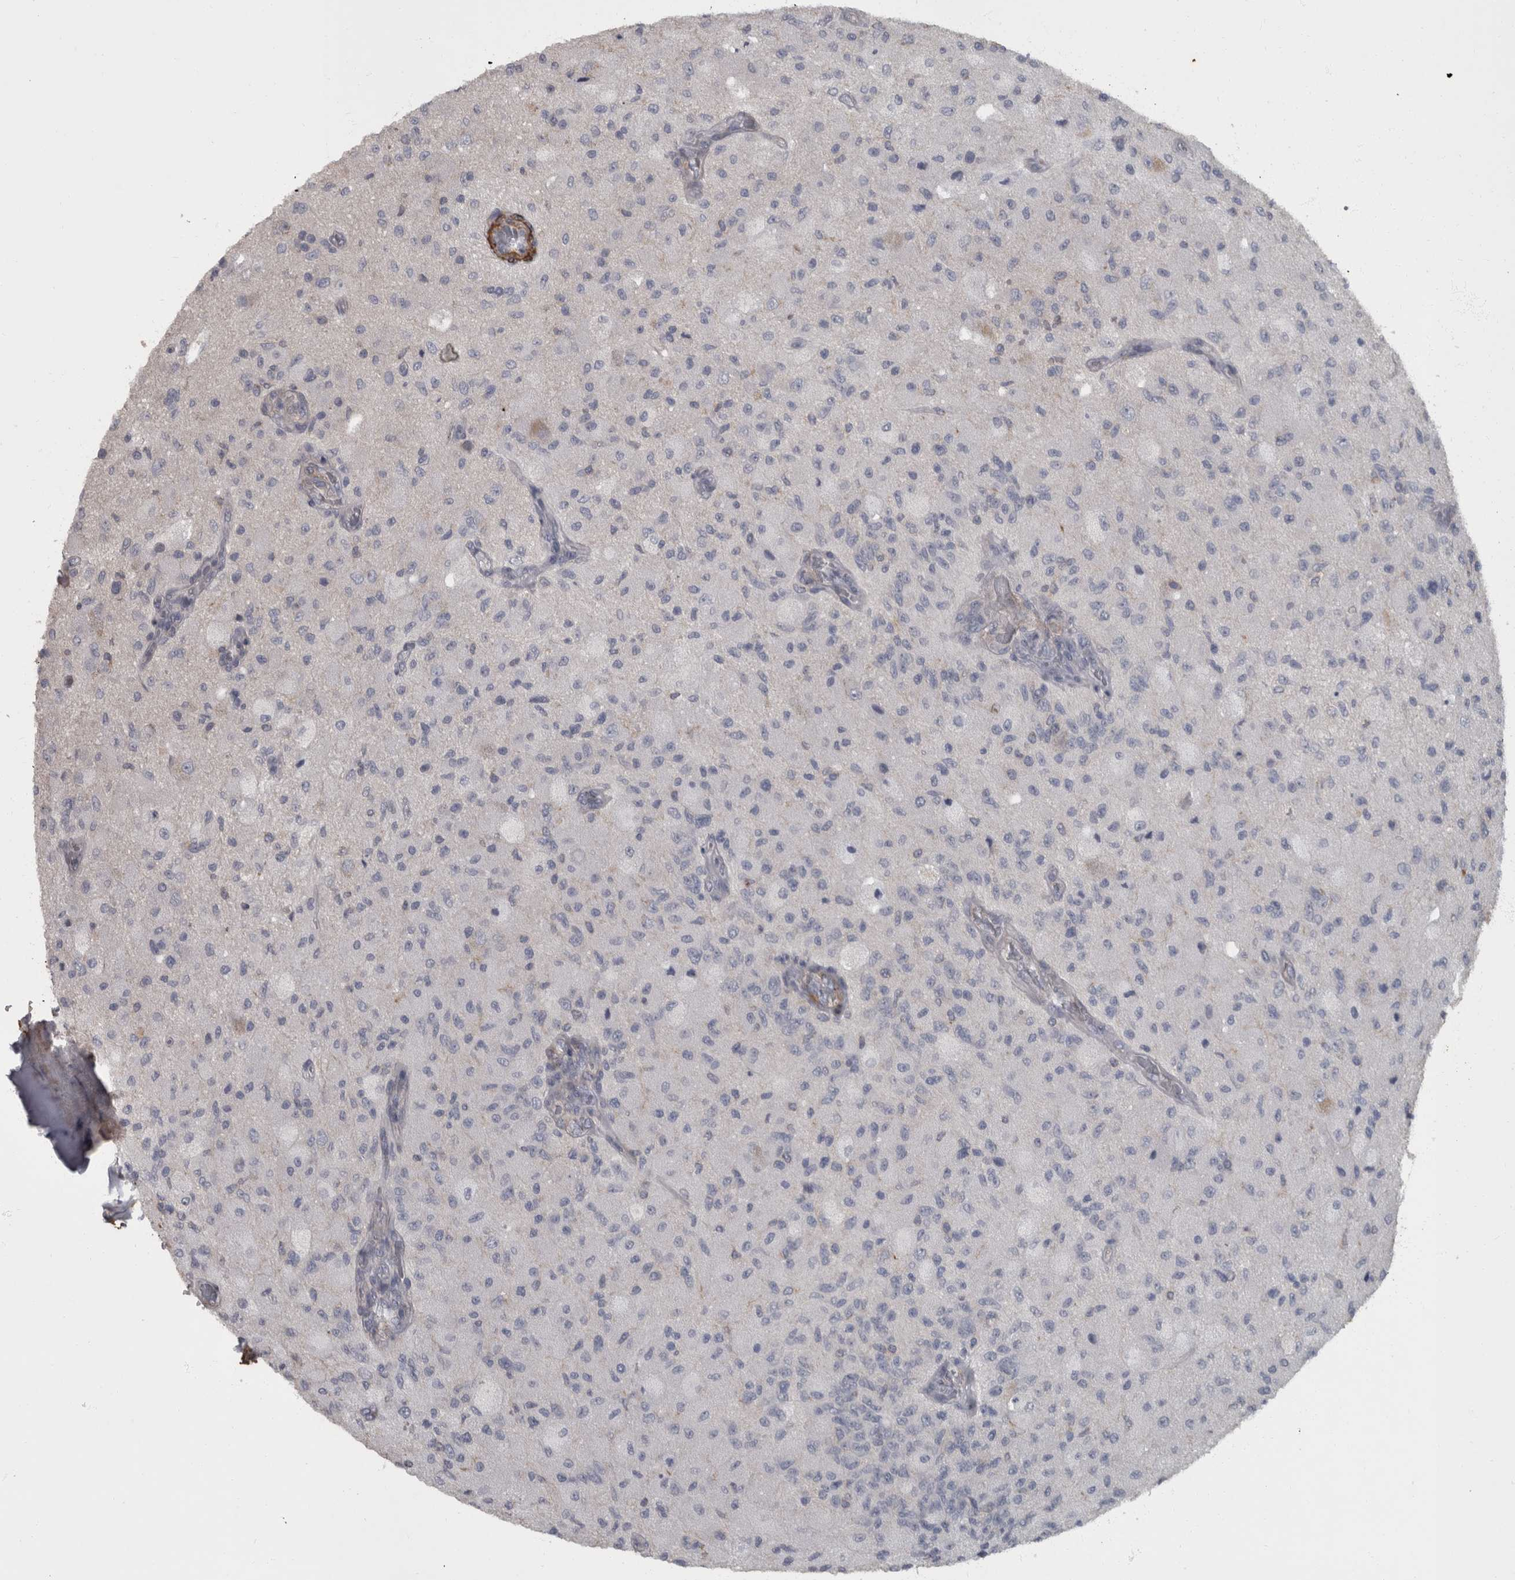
{"staining": {"intensity": "negative", "quantity": "none", "location": "none"}, "tissue": "glioma", "cell_type": "Tumor cells", "image_type": "cancer", "snomed": [{"axis": "morphology", "description": "Normal tissue, NOS"}, {"axis": "morphology", "description": "Glioma, malignant, High grade"}, {"axis": "topography", "description": "Cerebral cortex"}], "caption": "Glioma stained for a protein using immunohistochemistry reveals no positivity tumor cells.", "gene": "MASTL", "patient": {"sex": "male", "age": 77}}